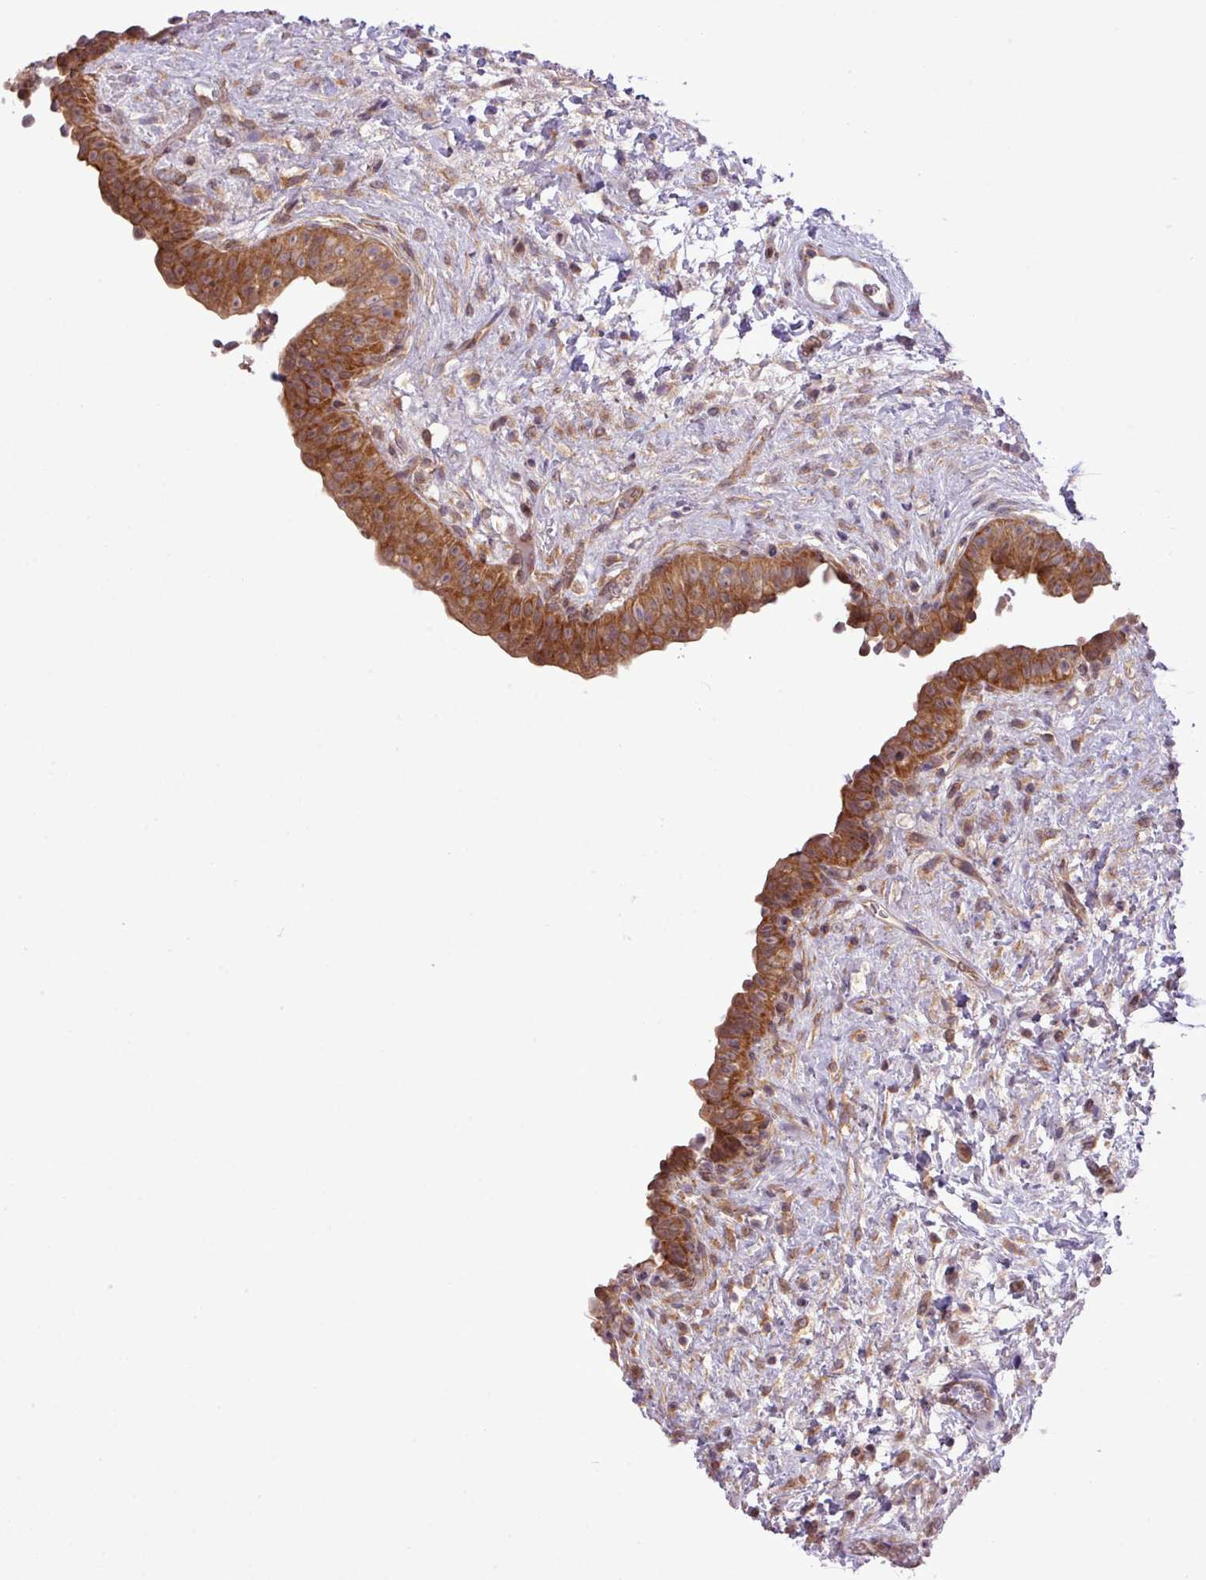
{"staining": {"intensity": "strong", "quantity": ">75%", "location": "cytoplasmic/membranous"}, "tissue": "urinary bladder", "cell_type": "Urothelial cells", "image_type": "normal", "snomed": [{"axis": "morphology", "description": "Normal tissue, NOS"}, {"axis": "topography", "description": "Urinary bladder"}], "caption": "DAB immunohistochemical staining of benign urinary bladder reveals strong cytoplasmic/membranous protein positivity in about >75% of urothelial cells.", "gene": "FAM222B", "patient": {"sex": "male", "age": 69}}